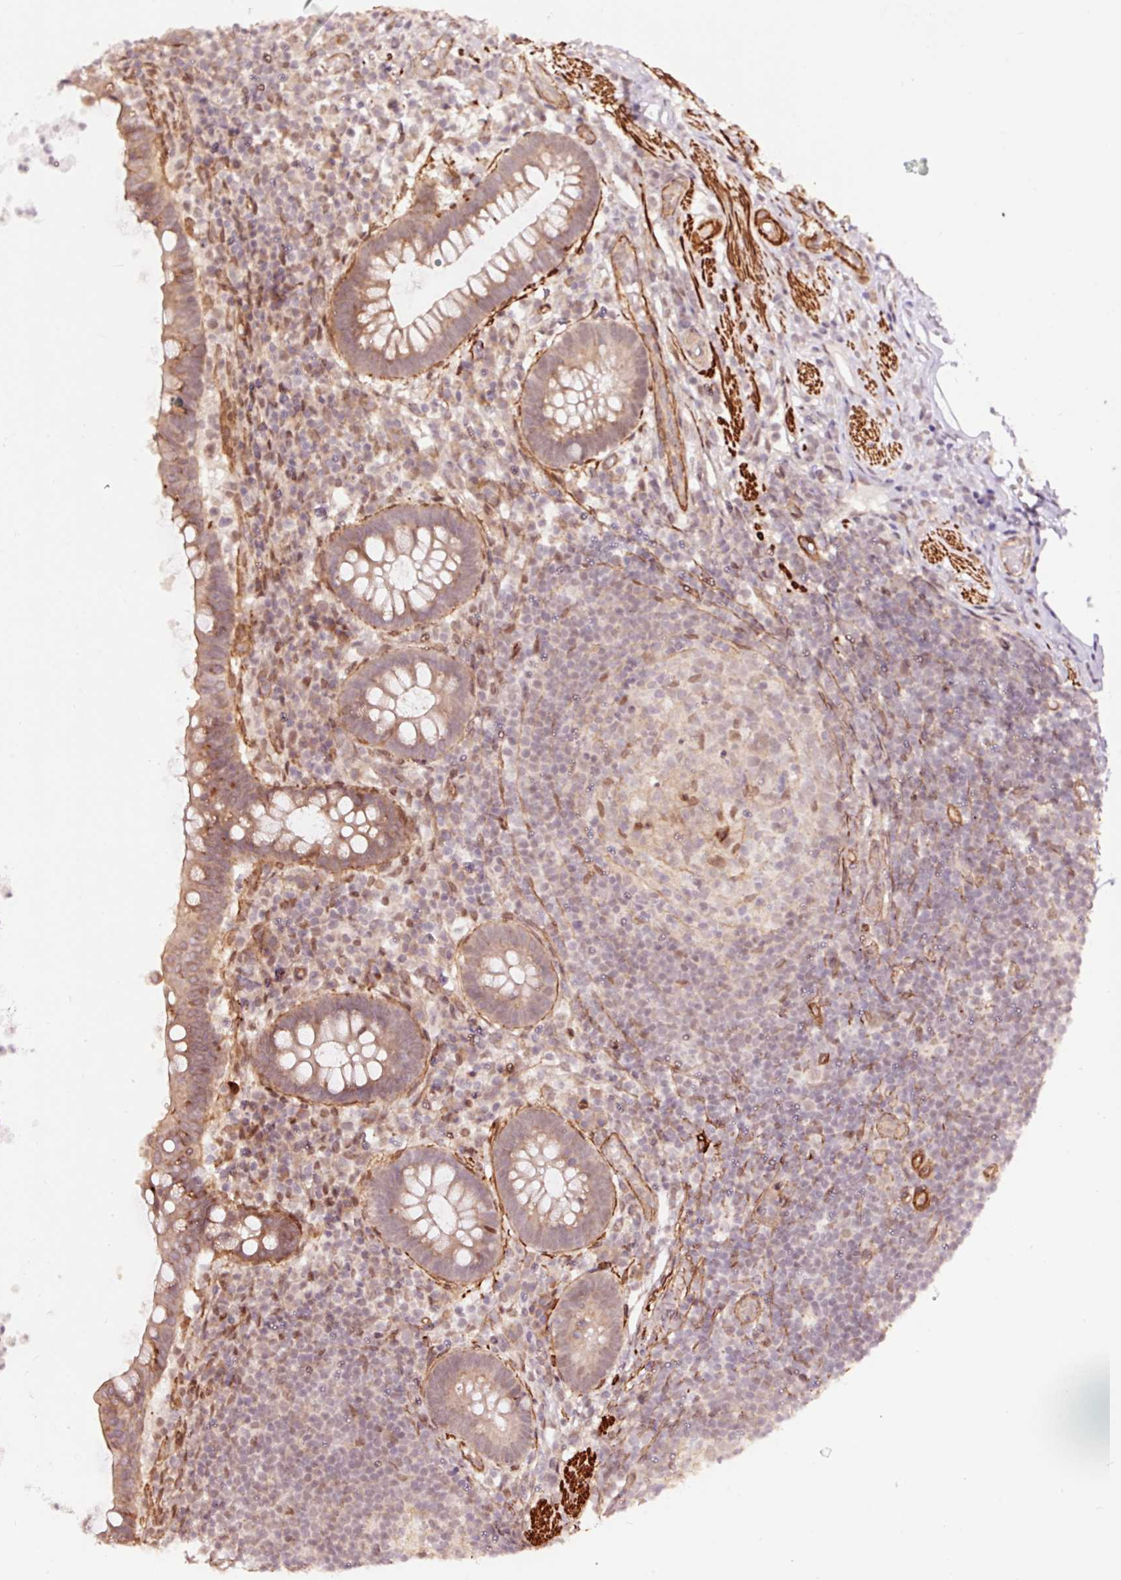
{"staining": {"intensity": "weak", "quantity": "25%-75%", "location": "cytoplasmic/membranous"}, "tissue": "appendix", "cell_type": "Glandular cells", "image_type": "normal", "snomed": [{"axis": "morphology", "description": "Normal tissue, NOS"}, {"axis": "topography", "description": "Appendix"}], "caption": "Protein staining of unremarkable appendix reveals weak cytoplasmic/membranous positivity in approximately 25%-75% of glandular cells.", "gene": "TPM1", "patient": {"sex": "female", "age": 56}}